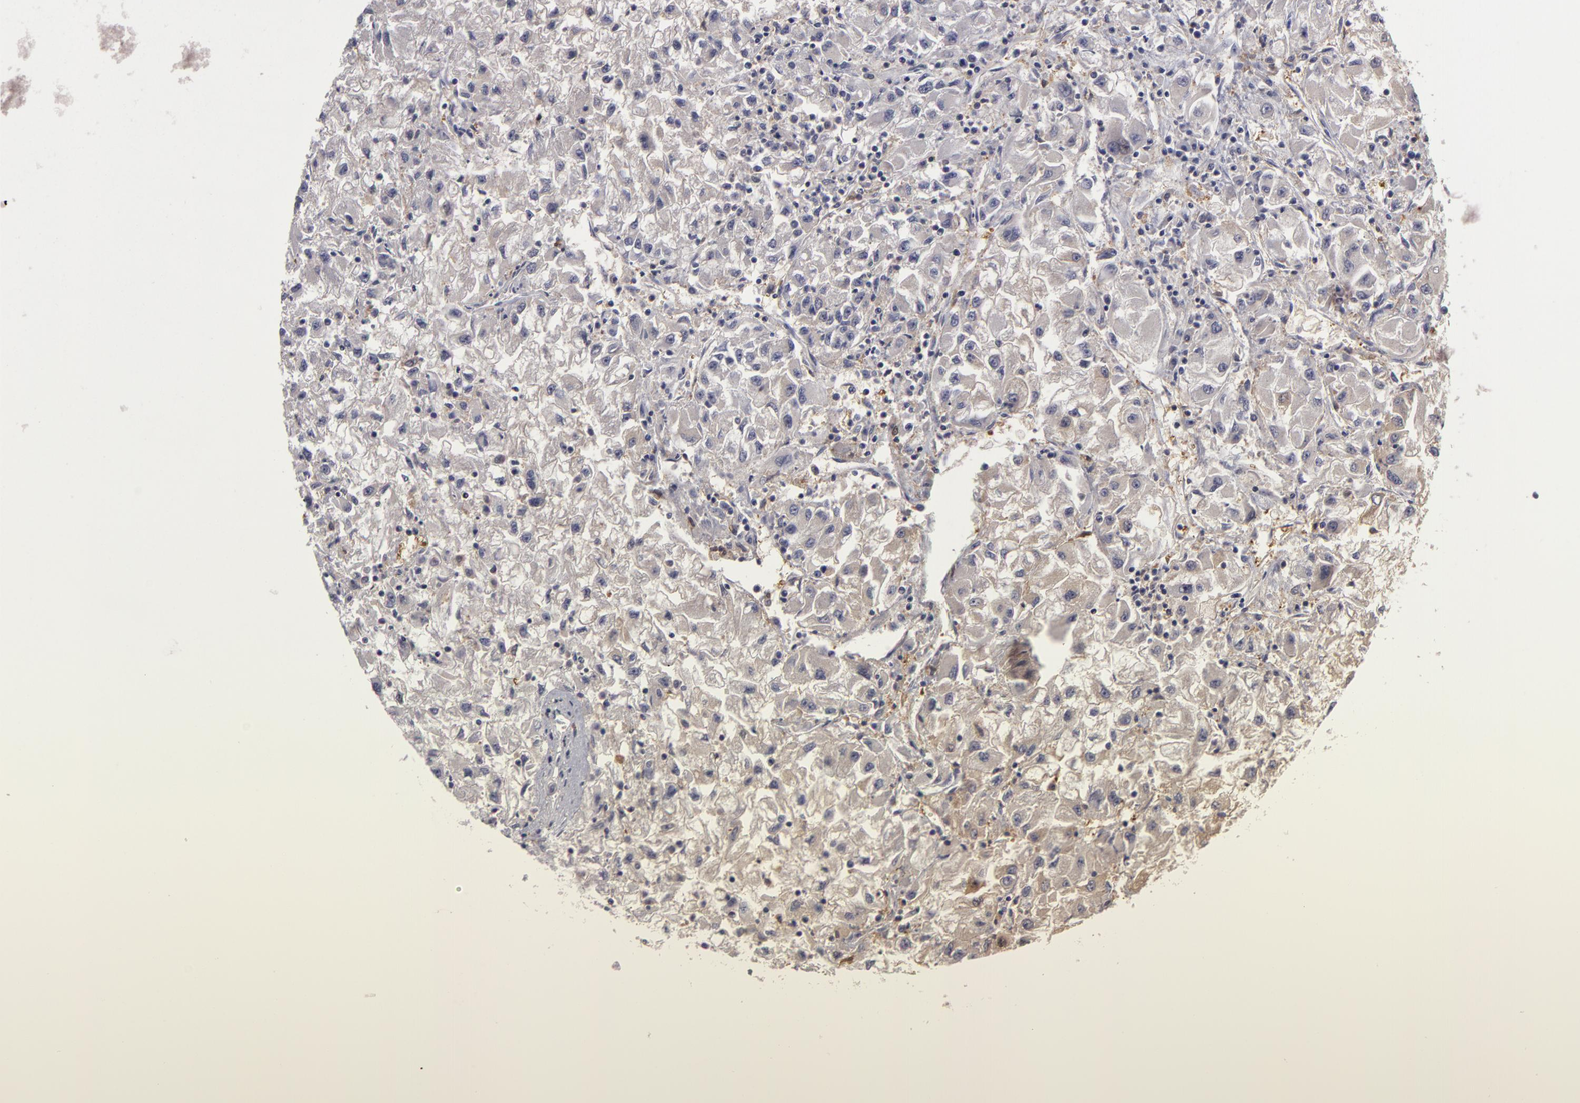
{"staining": {"intensity": "negative", "quantity": "none", "location": "none"}, "tissue": "renal cancer", "cell_type": "Tumor cells", "image_type": "cancer", "snomed": [{"axis": "morphology", "description": "Adenocarcinoma, NOS"}, {"axis": "topography", "description": "Kidney"}], "caption": "There is no significant expression in tumor cells of renal adenocarcinoma.", "gene": "GNPDA1", "patient": {"sex": "male", "age": 59}}